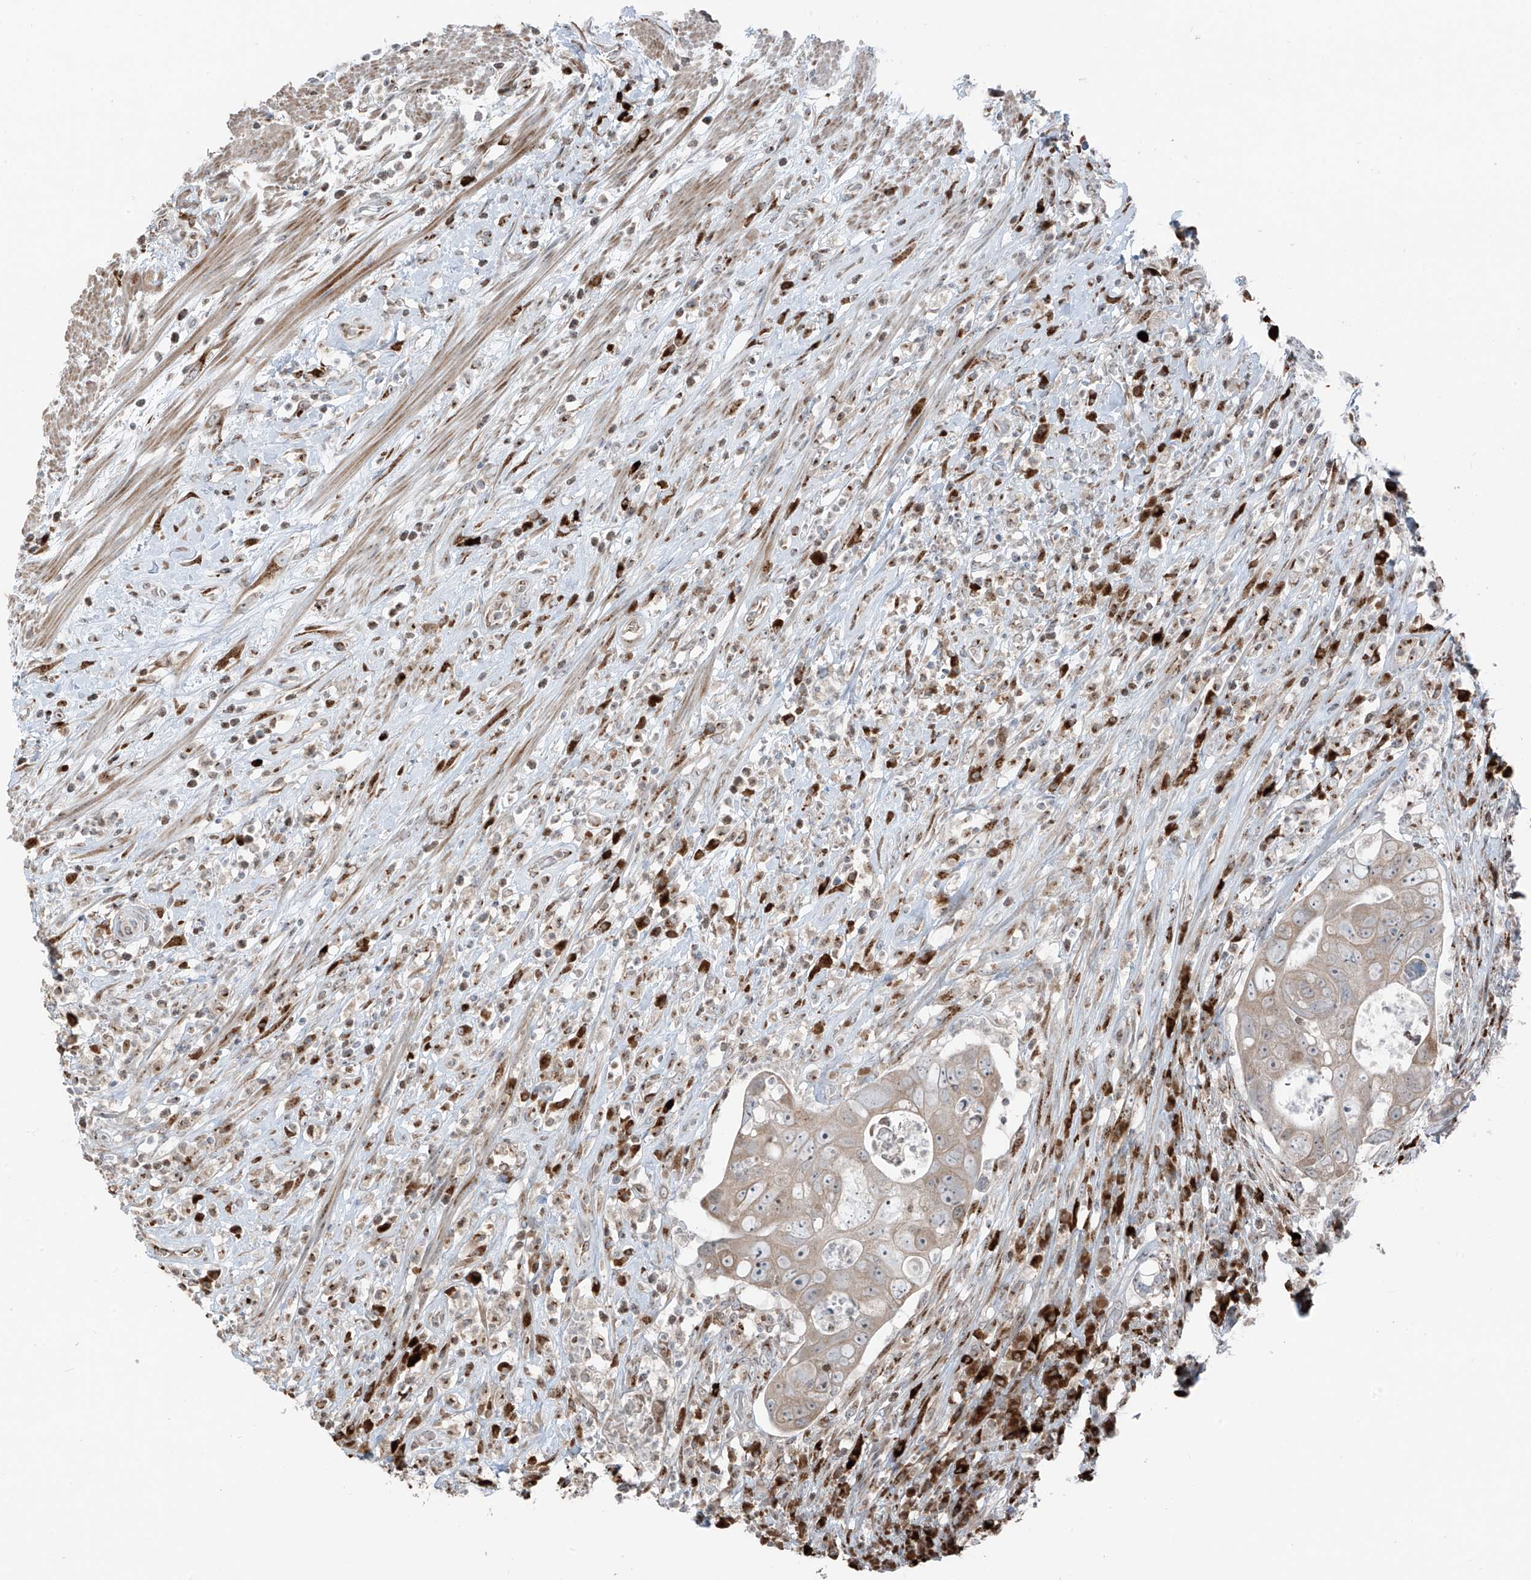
{"staining": {"intensity": "weak", "quantity": ">75%", "location": "cytoplasmic/membranous"}, "tissue": "colorectal cancer", "cell_type": "Tumor cells", "image_type": "cancer", "snomed": [{"axis": "morphology", "description": "Adenocarcinoma, NOS"}, {"axis": "topography", "description": "Rectum"}], "caption": "This image exhibits immunohistochemistry staining of colorectal adenocarcinoma, with low weak cytoplasmic/membranous positivity in about >75% of tumor cells.", "gene": "ERLEC1", "patient": {"sex": "male", "age": 59}}